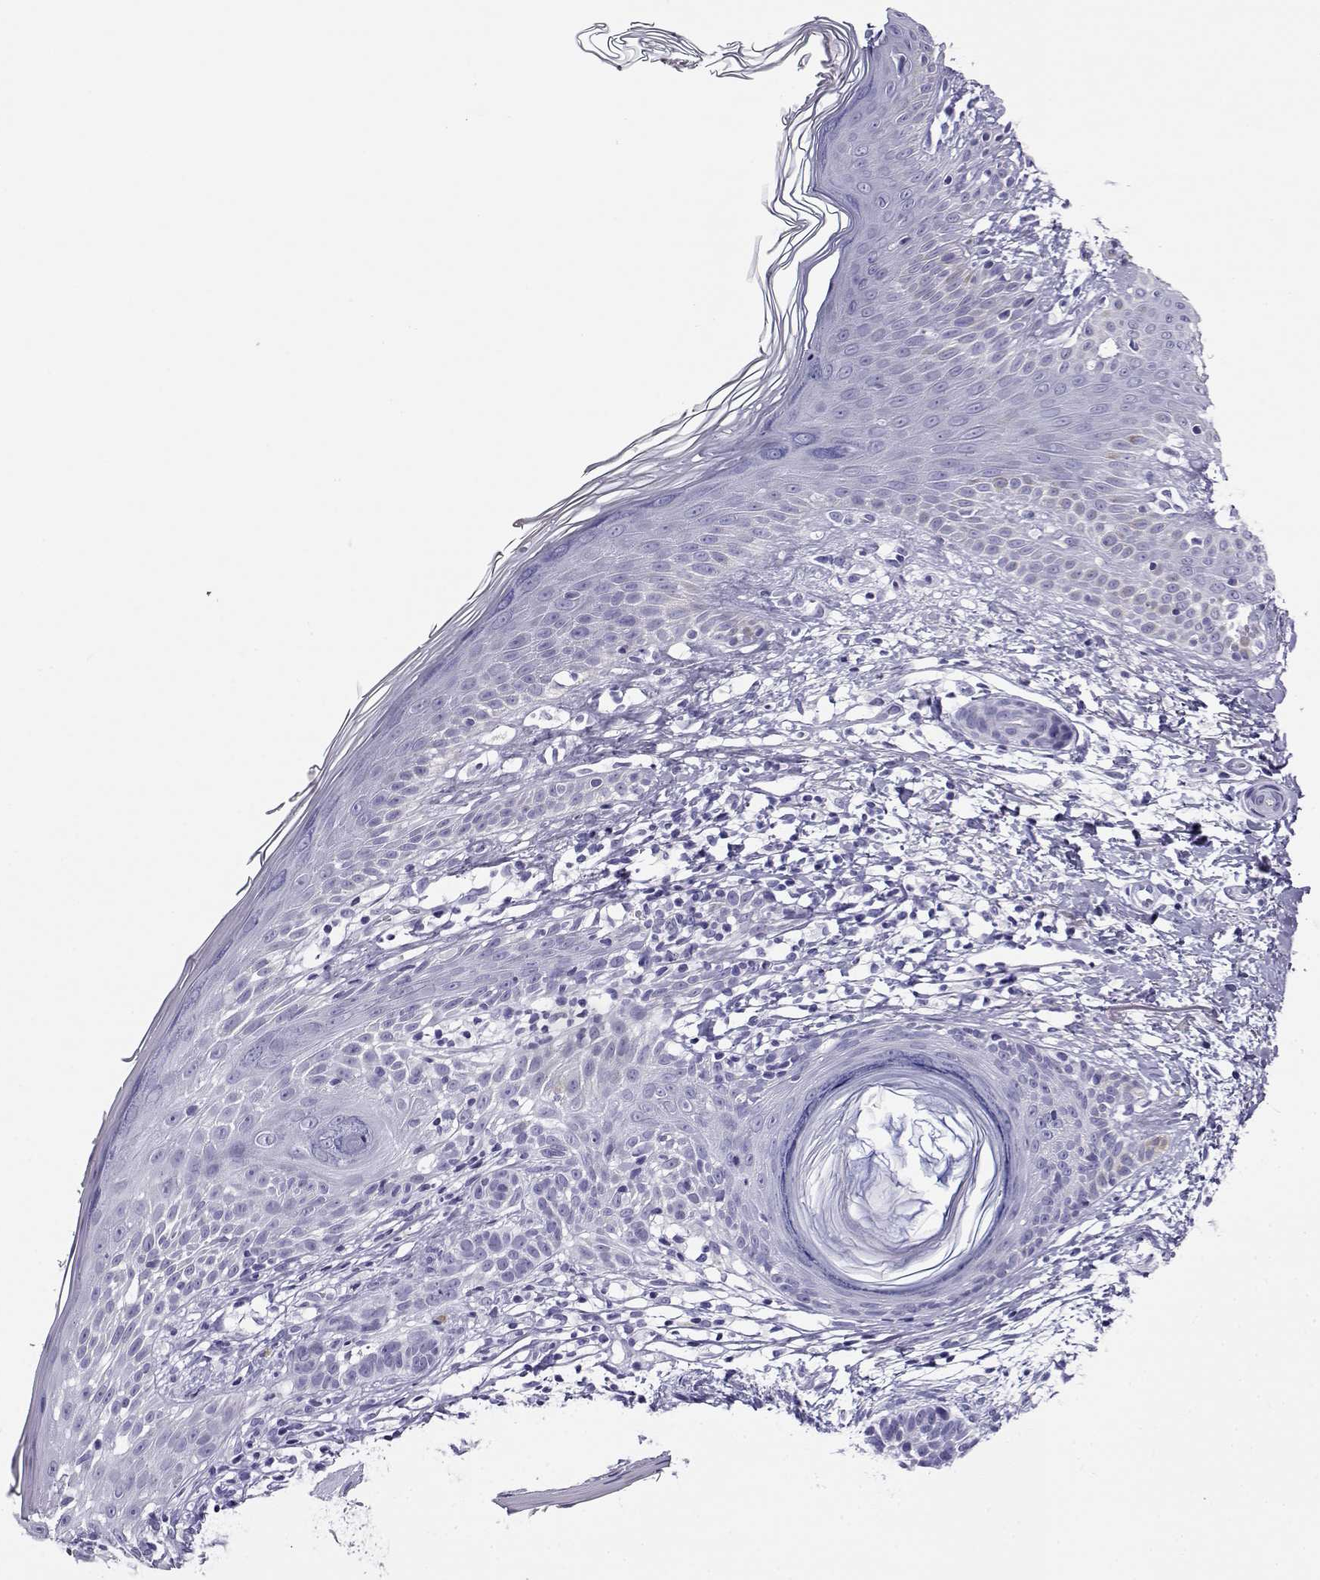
{"staining": {"intensity": "negative", "quantity": "none", "location": "none"}, "tissue": "skin cancer", "cell_type": "Tumor cells", "image_type": "cancer", "snomed": [{"axis": "morphology", "description": "Basal cell carcinoma"}, {"axis": "topography", "description": "Skin"}], "caption": "Tumor cells are negative for brown protein staining in skin cancer.", "gene": "RHOXF2", "patient": {"sex": "male", "age": 85}}